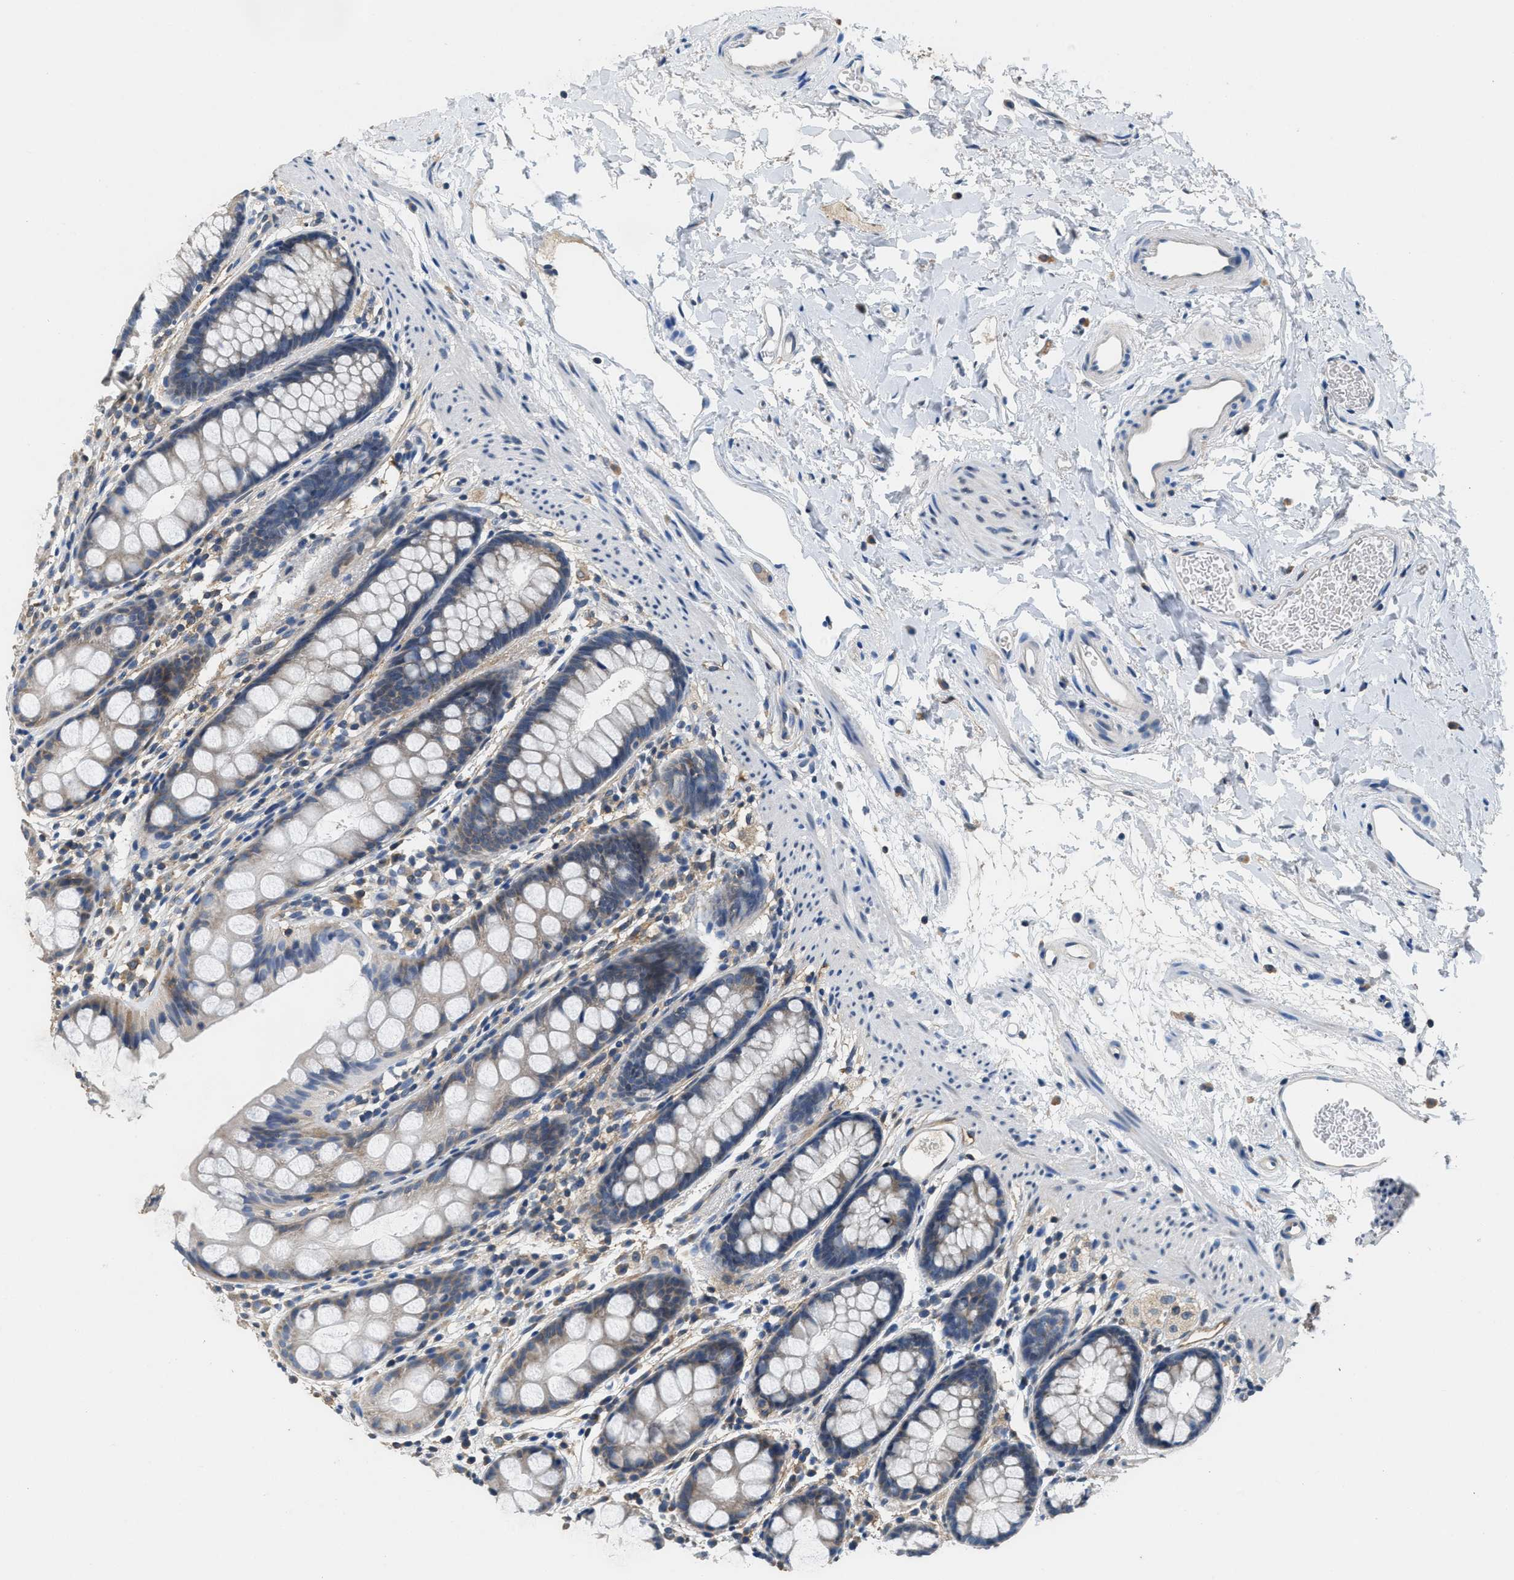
{"staining": {"intensity": "moderate", "quantity": ">75%", "location": "cytoplasmic/membranous"}, "tissue": "rectum", "cell_type": "Glandular cells", "image_type": "normal", "snomed": [{"axis": "morphology", "description": "Normal tissue, NOS"}, {"axis": "topography", "description": "Rectum"}], "caption": "A brown stain highlights moderate cytoplasmic/membranous staining of a protein in glandular cells of normal rectum.", "gene": "DGKE", "patient": {"sex": "female", "age": 65}}